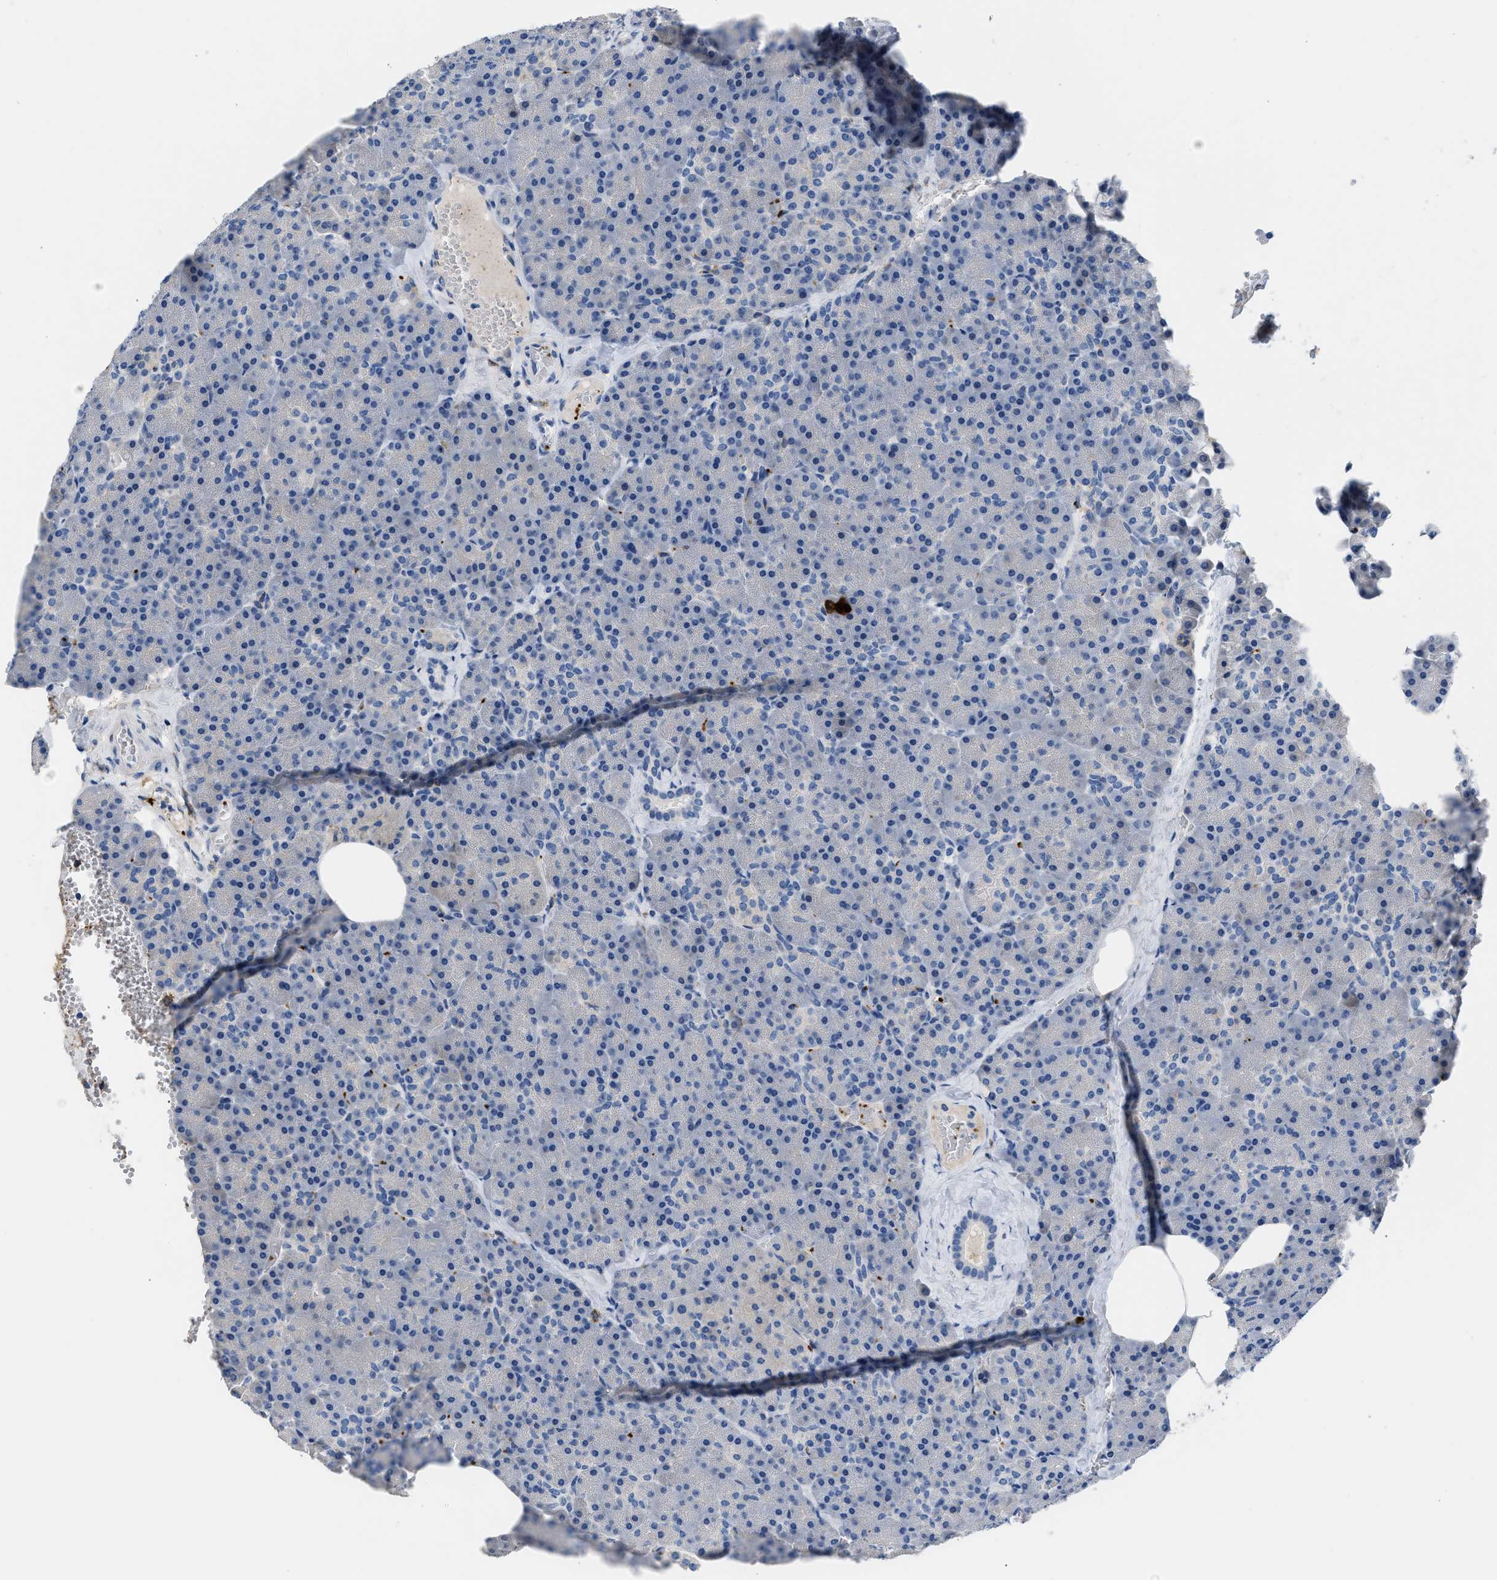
{"staining": {"intensity": "negative", "quantity": "none", "location": "none"}, "tissue": "pancreas", "cell_type": "Exocrine glandular cells", "image_type": "normal", "snomed": [{"axis": "morphology", "description": "Normal tissue, NOS"}, {"axis": "morphology", "description": "Carcinoid, malignant, NOS"}, {"axis": "topography", "description": "Pancreas"}], "caption": "This image is of unremarkable pancreas stained with IHC to label a protein in brown with the nuclei are counter-stained blue. There is no staining in exocrine glandular cells. (DAB immunohistochemistry, high magnification).", "gene": "FGF18", "patient": {"sex": "female", "age": 35}}